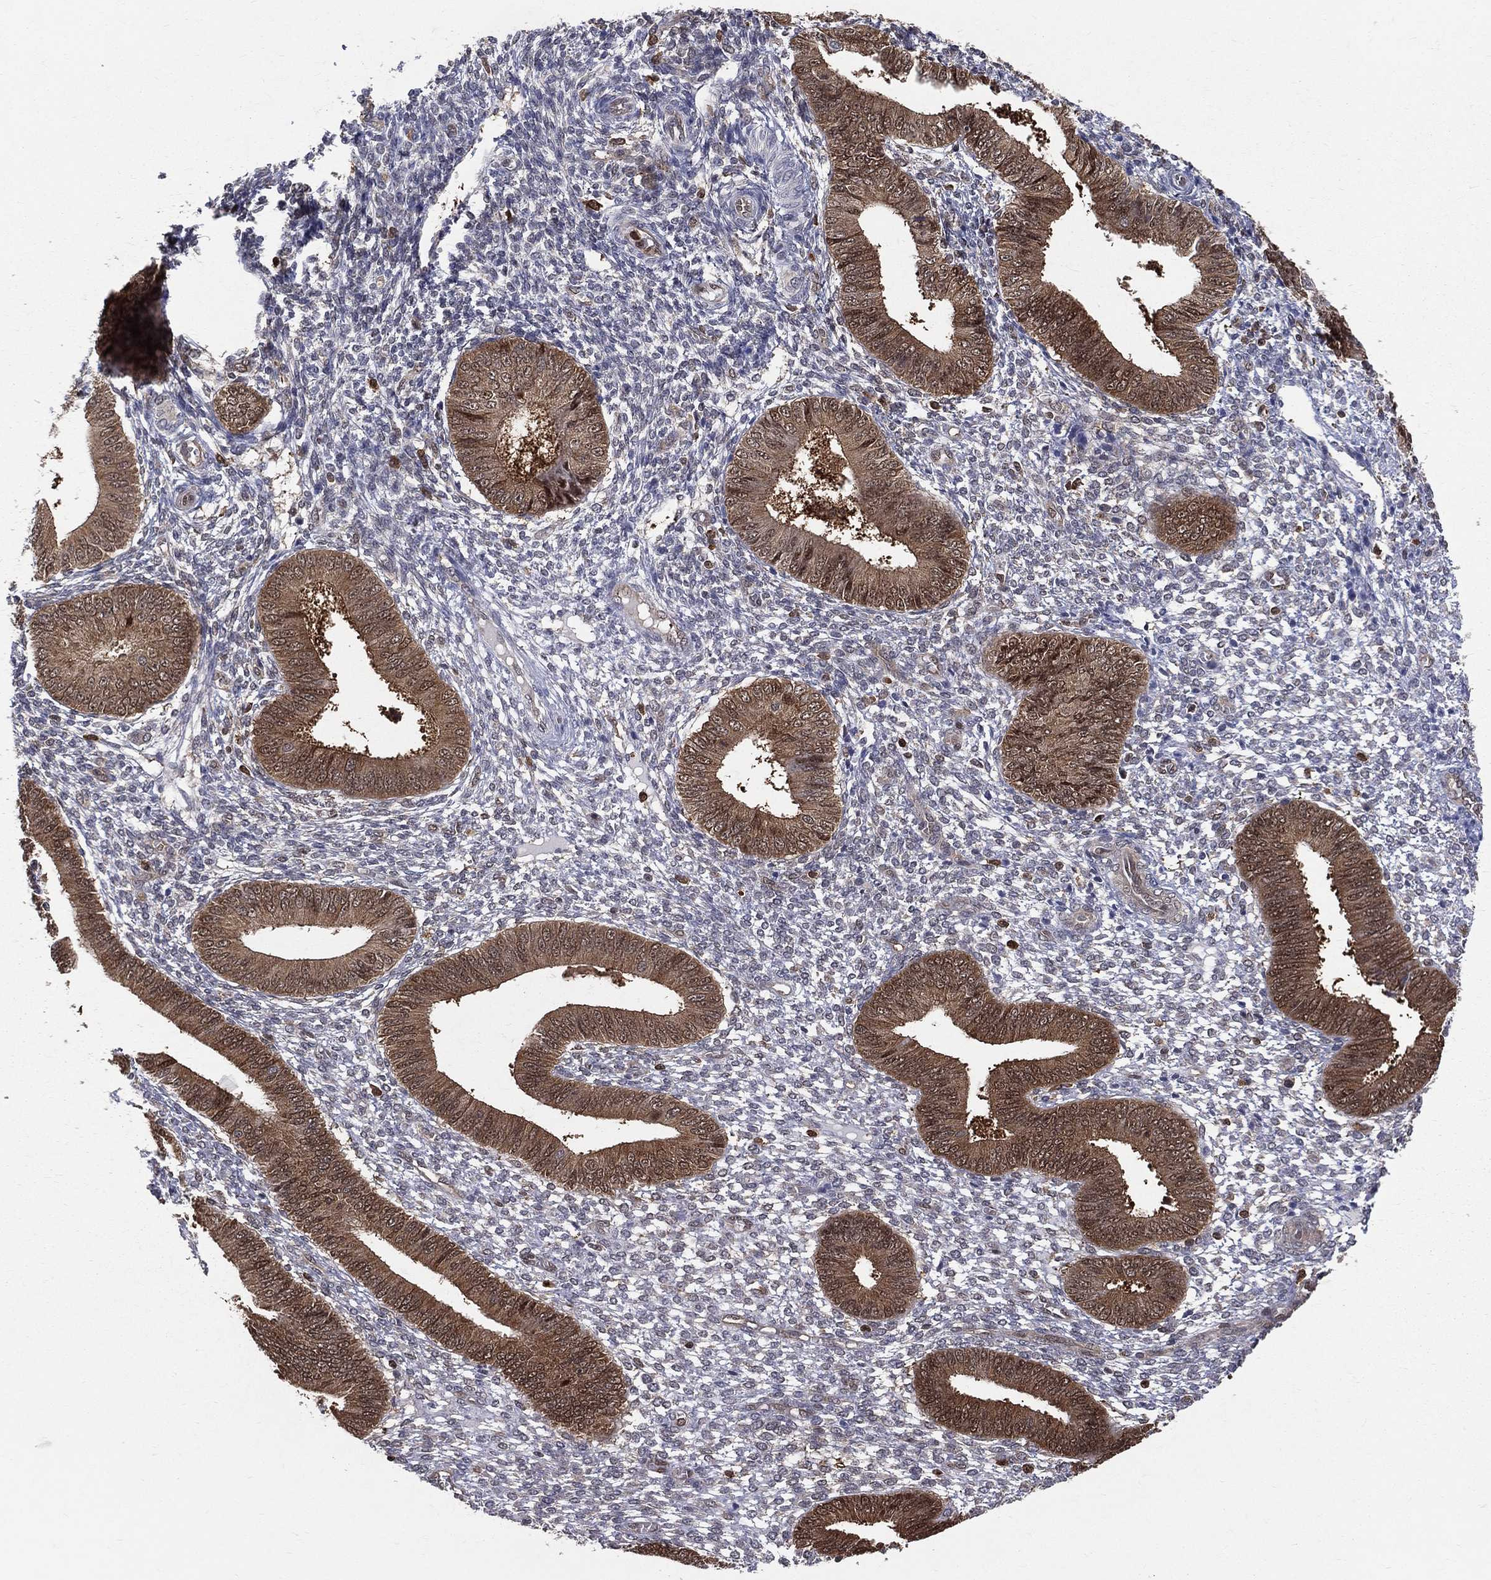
{"staining": {"intensity": "negative", "quantity": "none", "location": "none"}, "tissue": "endometrium", "cell_type": "Cells in endometrial stroma", "image_type": "normal", "snomed": [{"axis": "morphology", "description": "Normal tissue, NOS"}, {"axis": "topography", "description": "Endometrium"}], "caption": "This is a micrograph of IHC staining of normal endometrium, which shows no expression in cells in endometrial stroma.", "gene": "ENO1", "patient": {"sex": "female", "age": 42}}